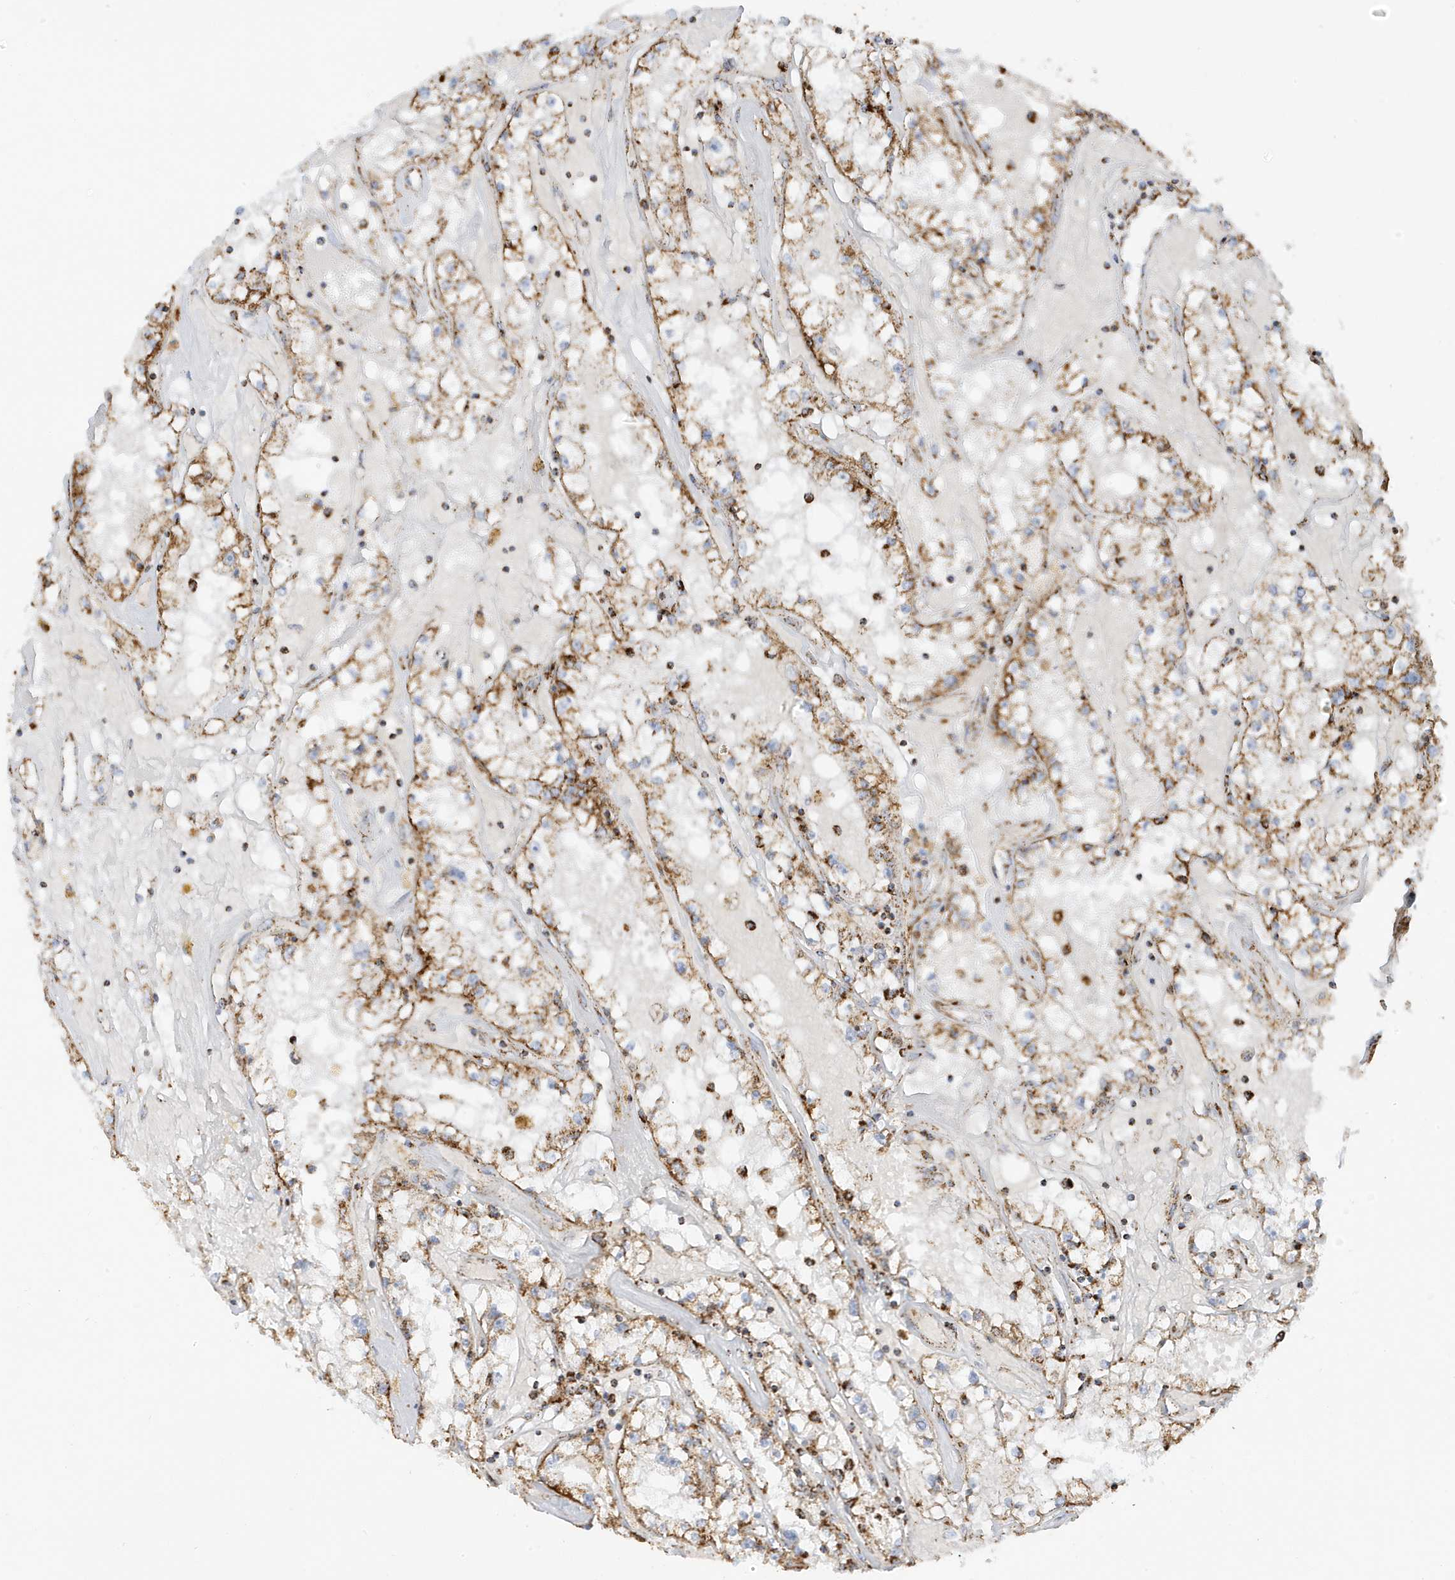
{"staining": {"intensity": "moderate", "quantity": ">75%", "location": "cytoplasmic/membranous"}, "tissue": "renal cancer", "cell_type": "Tumor cells", "image_type": "cancer", "snomed": [{"axis": "morphology", "description": "Adenocarcinoma, NOS"}, {"axis": "topography", "description": "Kidney"}], "caption": "Approximately >75% of tumor cells in human renal adenocarcinoma reveal moderate cytoplasmic/membranous protein expression as visualized by brown immunohistochemical staining.", "gene": "ATP5ME", "patient": {"sex": "male", "age": 56}}